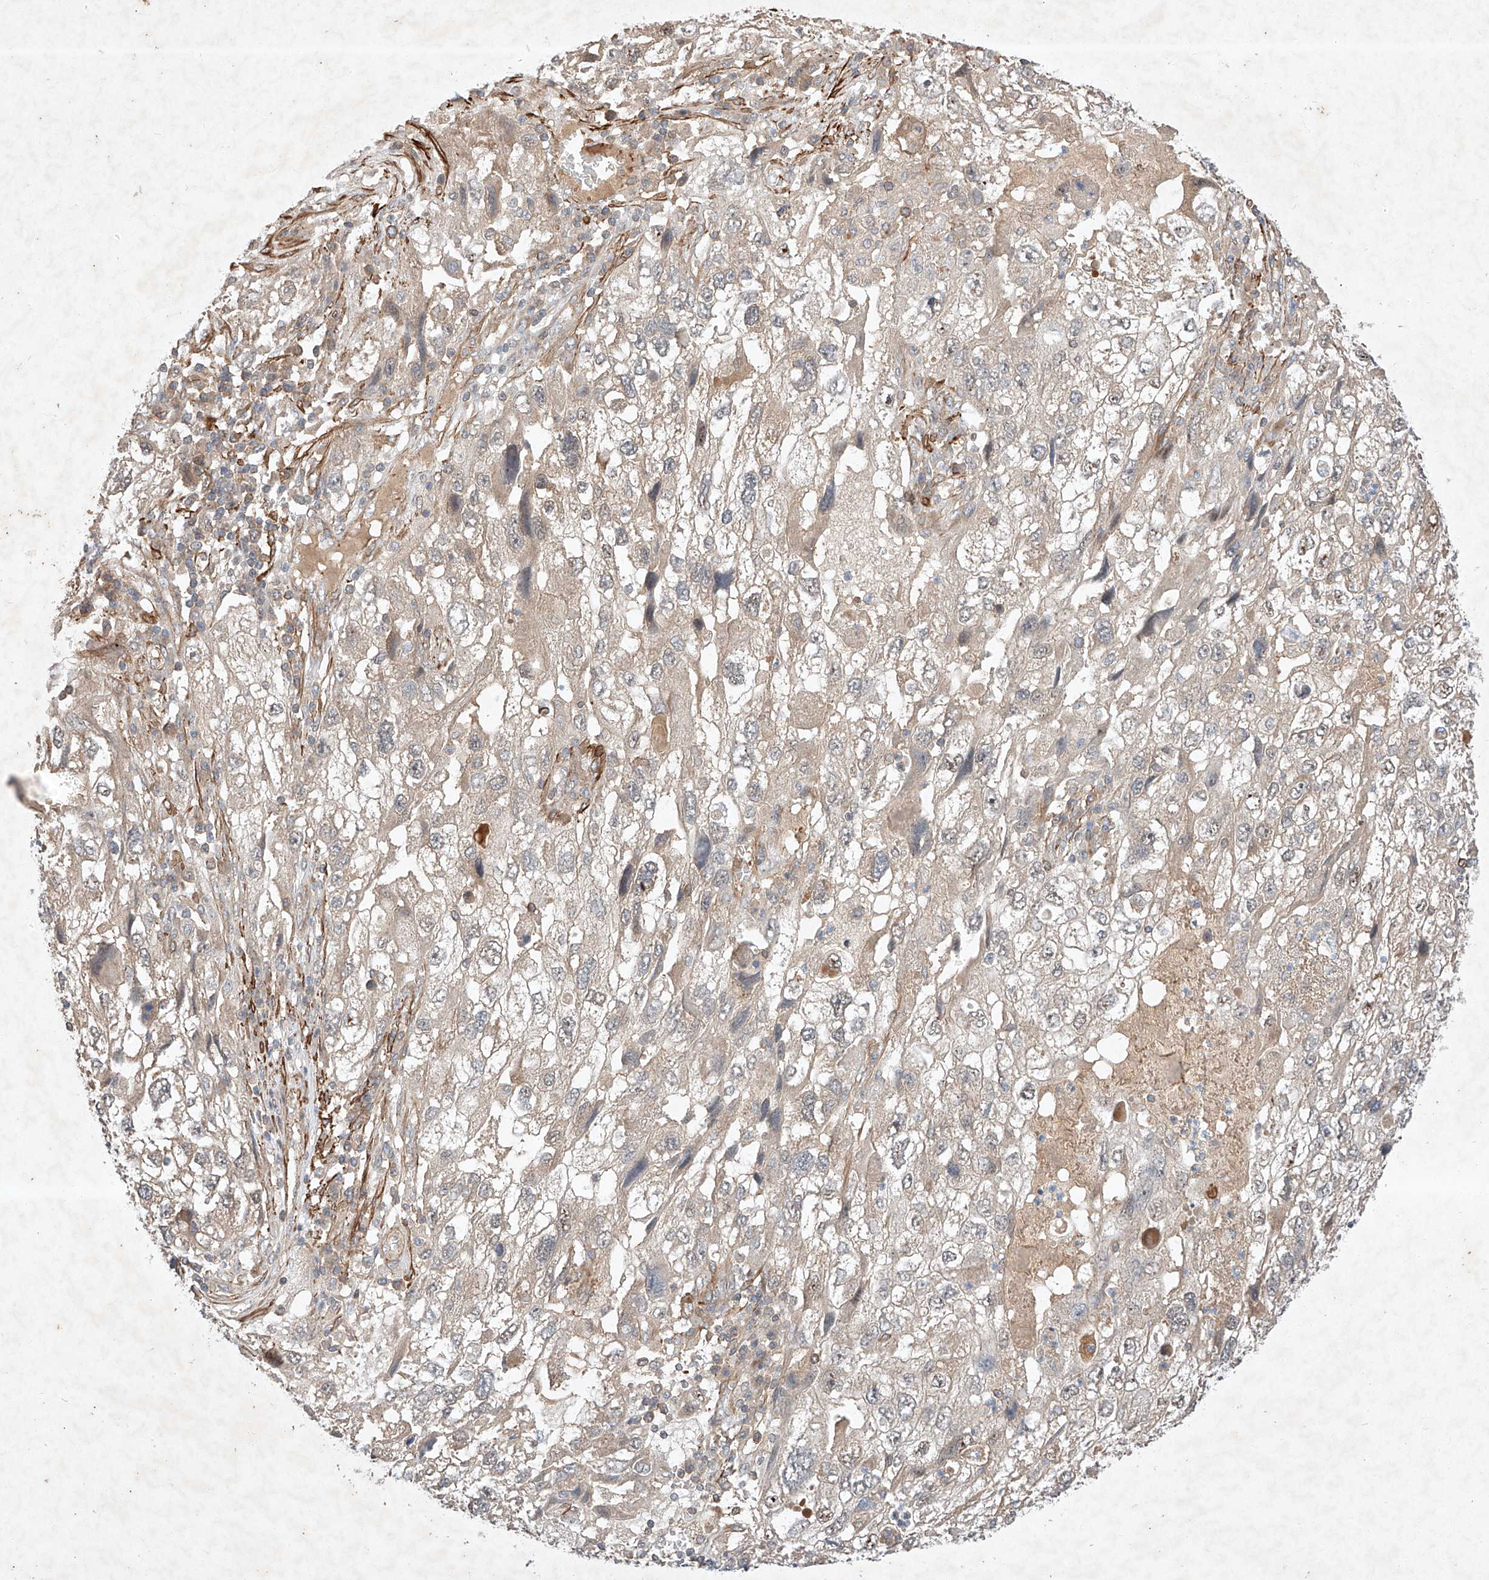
{"staining": {"intensity": "weak", "quantity": "<25%", "location": "cytoplasmic/membranous"}, "tissue": "endometrial cancer", "cell_type": "Tumor cells", "image_type": "cancer", "snomed": [{"axis": "morphology", "description": "Adenocarcinoma, NOS"}, {"axis": "topography", "description": "Endometrium"}], "caption": "Tumor cells show no significant expression in adenocarcinoma (endometrial).", "gene": "ARHGAP33", "patient": {"sex": "female", "age": 49}}